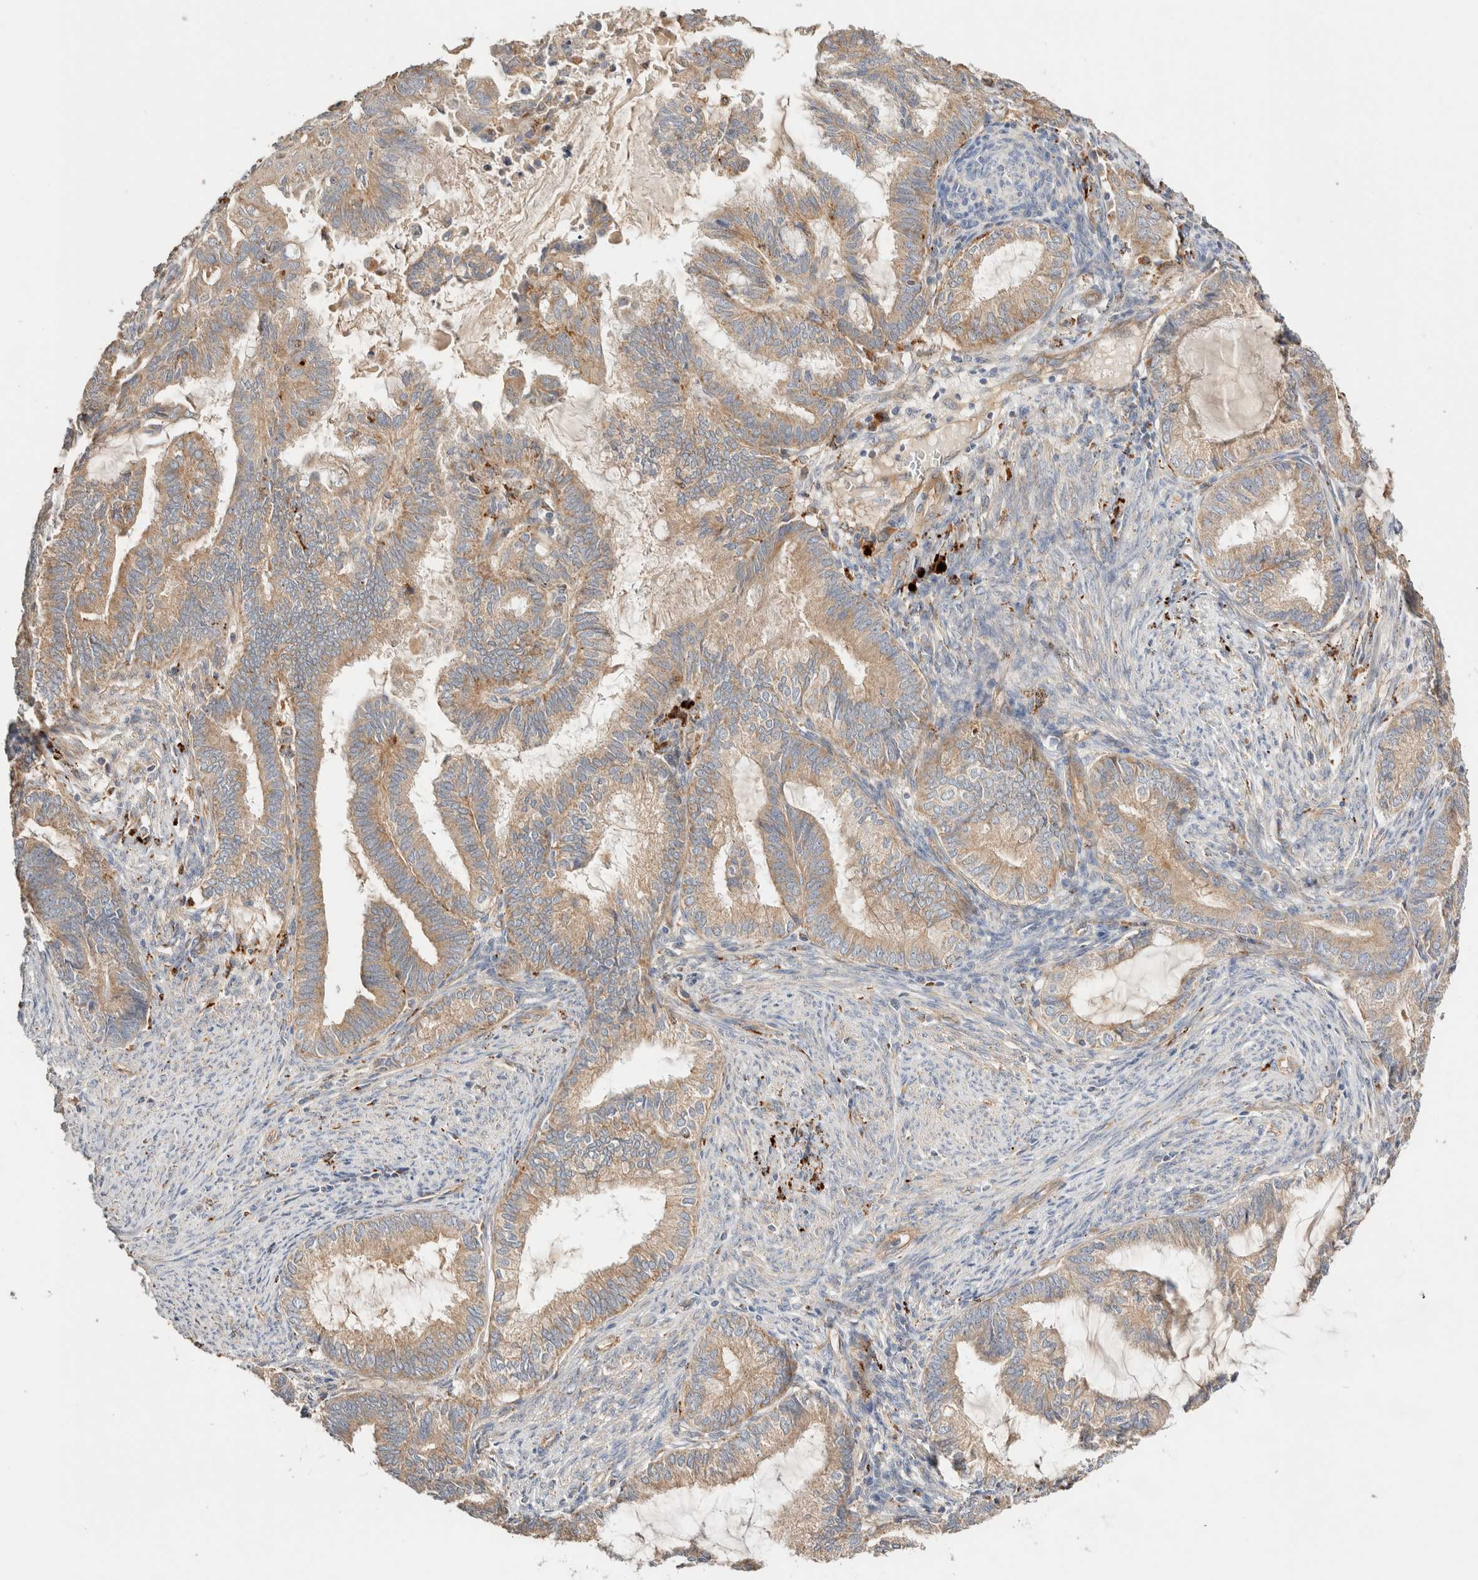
{"staining": {"intensity": "weak", "quantity": ">75%", "location": "cytoplasmic/membranous"}, "tissue": "endometrial cancer", "cell_type": "Tumor cells", "image_type": "cancer", "snomed": [{"axis": "morphology", "description": "Adenocarcinoma, NOS"}, {"axis": "topography", "description": "Endometrium"}], "caption": "Immunohistochemistry (IHC) staining of adenocarcinoma (endometrial), which exhibits low levels of weak cytoplasmic/membranous staining in about >75% of tumor cells indicating weak cytoplasmic/membranous protein staining. The staining was performed using DAB (3,3'-diaminobenzidine) (brown) for protein detection and nuclei were counterstained in hematoxylin (blue).", "gene": "B3GNTL1", "patient": {"sex": "female", "age": 86}}